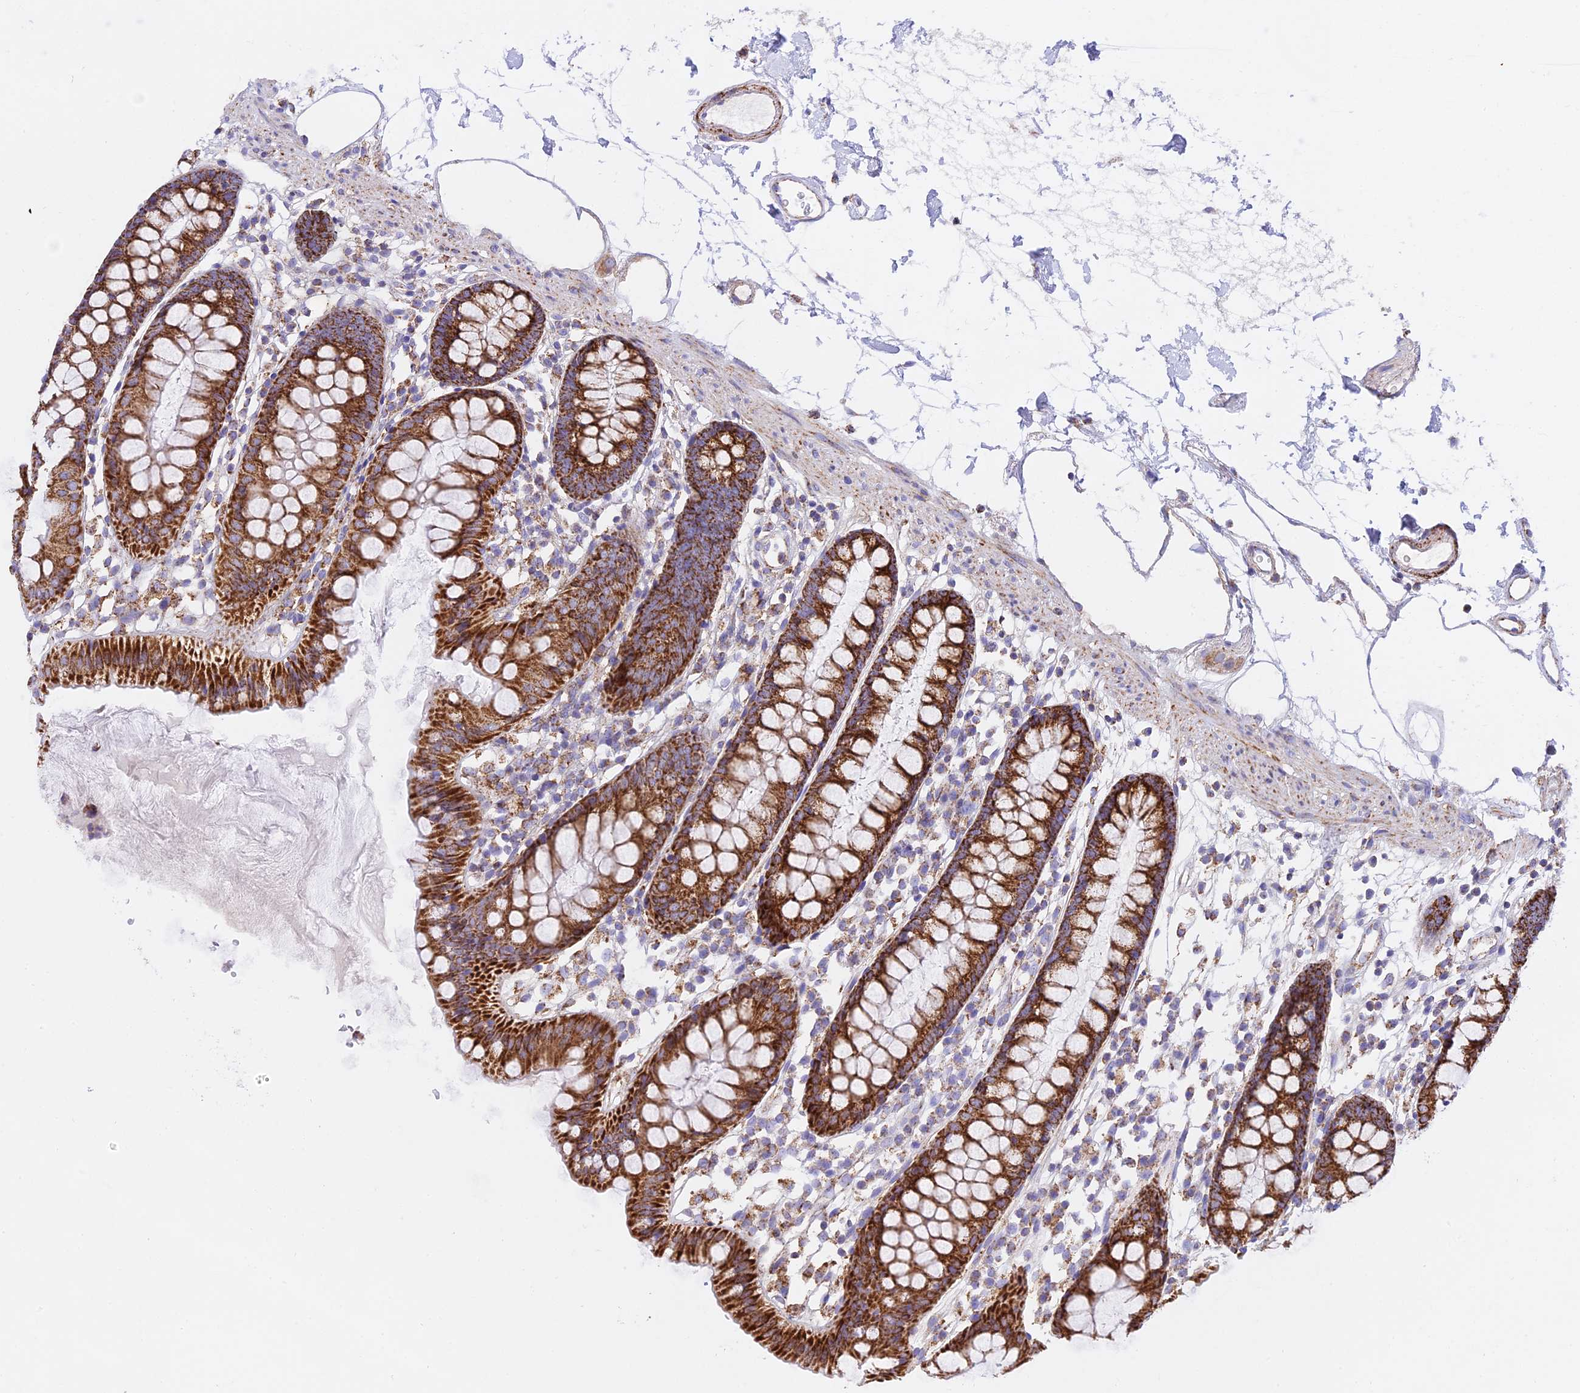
{"staining": {"intensity": "moderate", "quantity": ">75%", "location": "cytoplasmic/membranous"}, "tissue": "colon", "cell_type": "Endothelial cells", "image_type": "normal", "snomed": [{"axis": "morphology", "description": "Normal tissue, NOS"}, {"axis": "topography", "description": "Colon"}], "caption": "Immunohistochemistry (DAB) staining of benign colon exhibits moderate cytoplasmic/membranous protein staining in approximately >75% of endothelial cells. The protein is stained brown, and the nuclei are stained in blue (DAB IHC with brightfield microscopy, high magnification).", "gene": "HSDL2", "patient": {"sex": "female", "age": 84}}